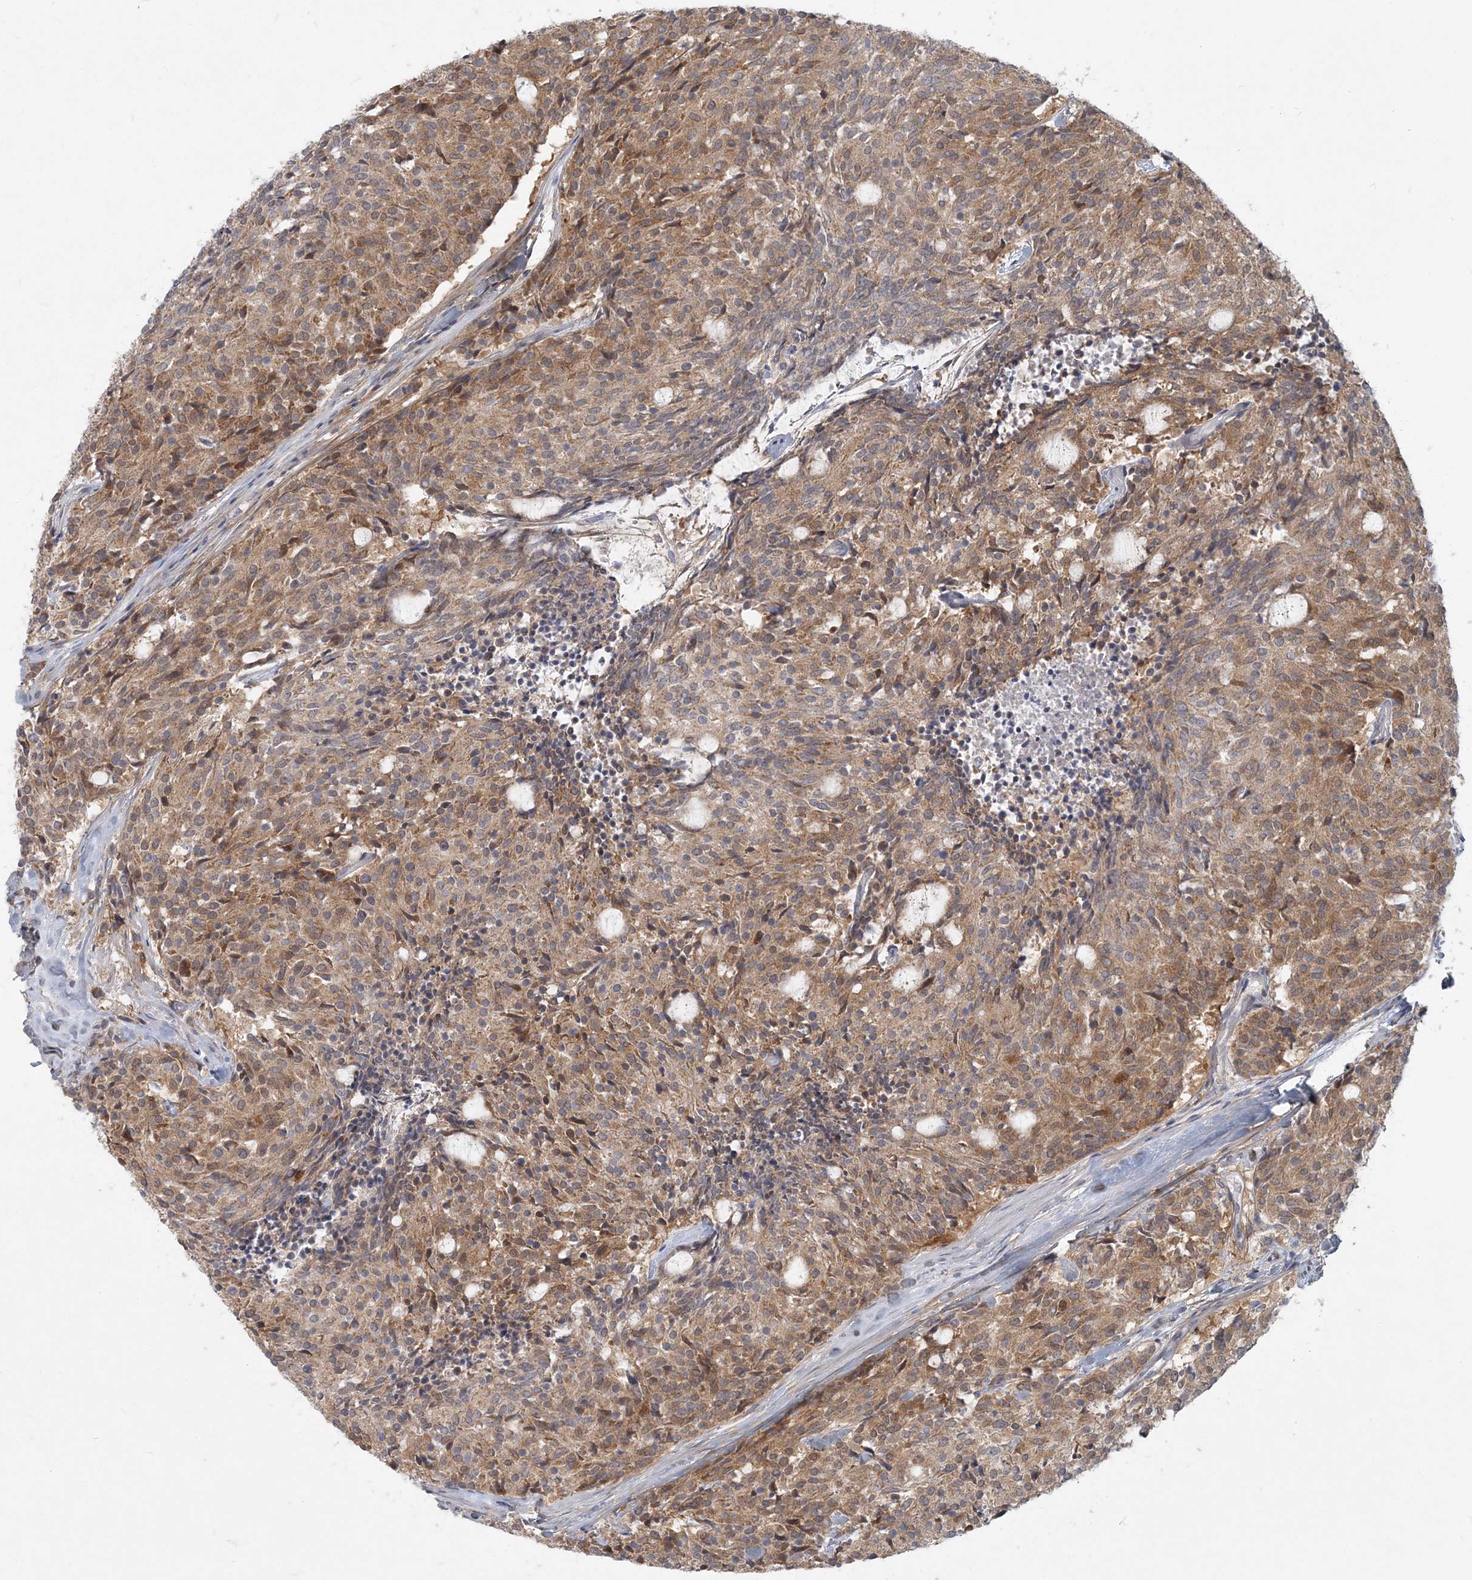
{"staining": {"intensity": "moderate", "quantity": ">75%", "location": "cytoplasmic/membranous"}, "tissue": "carcinoid", "cell_type": "Tumor cells", "image_type": "cancer", "snomed": [{"axis": "morphology", "description": "Carcinoid, malignant, NOS"}, {"axis": "topography", "description": "Pancreas"}], "caption": "Immunohistochemical staining of carcinoid demonstrates moderate cytoplasmic/membranous protein expression in approximately >75% of tumor cells.", "gene": "GMPPA", "patient": {"sex": "female", "age": 54}}